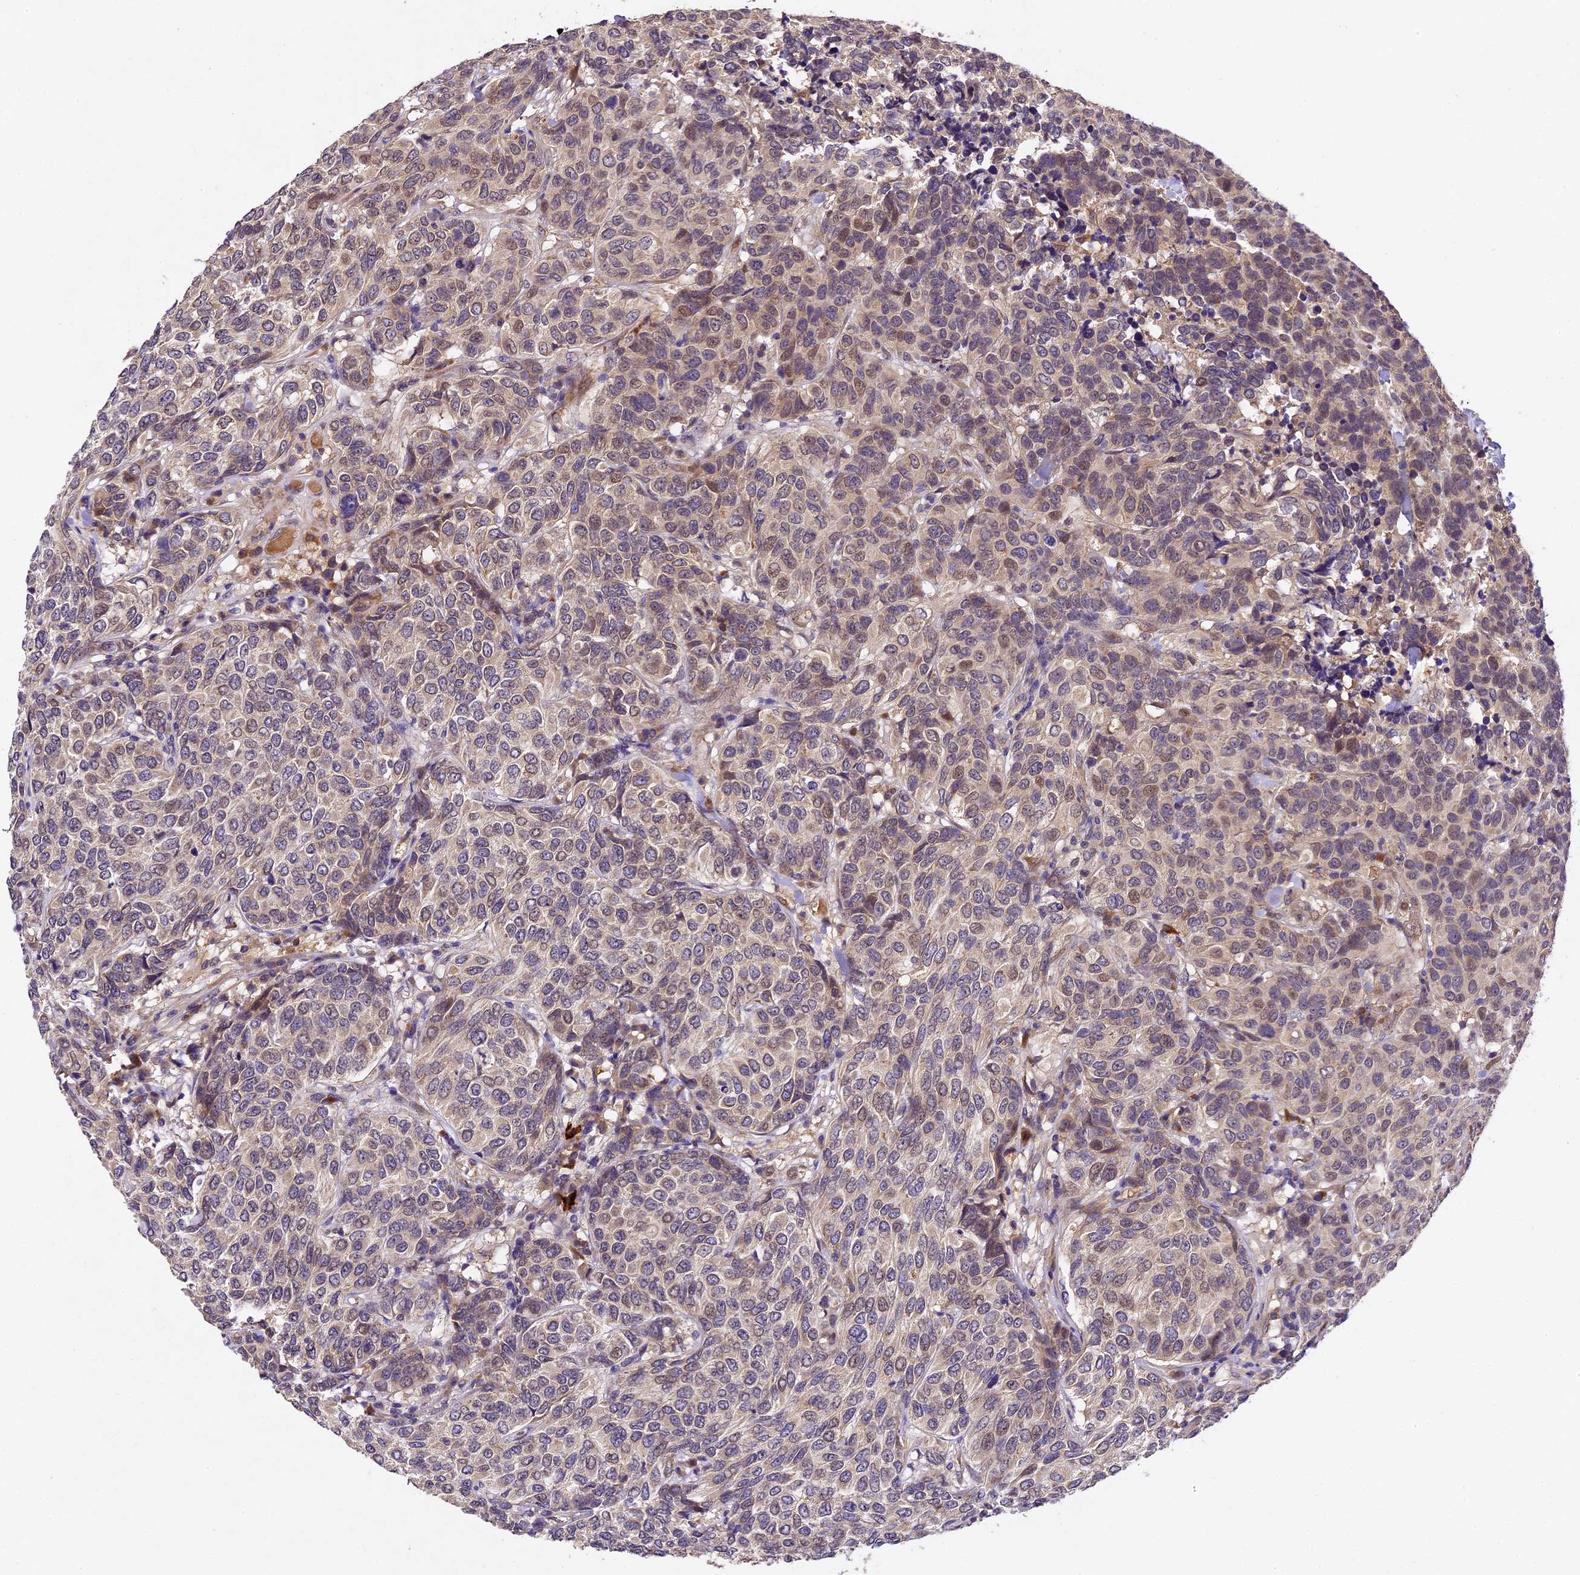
{"staining": {"intensity": "weak", "quantity": "<25%", "location": "nuclear"}, "tissue": "breast cancer", "cell_type": "Tumor cells", "image_type": "cancer", "snomed": [{"axis": "morphology", "description": "Duct carcinoma"}, {"axis": "topography", "description": "Breast"}], "caption": "This is a photomicrograph of immunohistochemistry (IHC) staining of invasive ductal carcinoma (breast), which shows no expression in tumor cells.", "gene": "TMEM39B", "patient": {"sex": "female", "age": 55}}